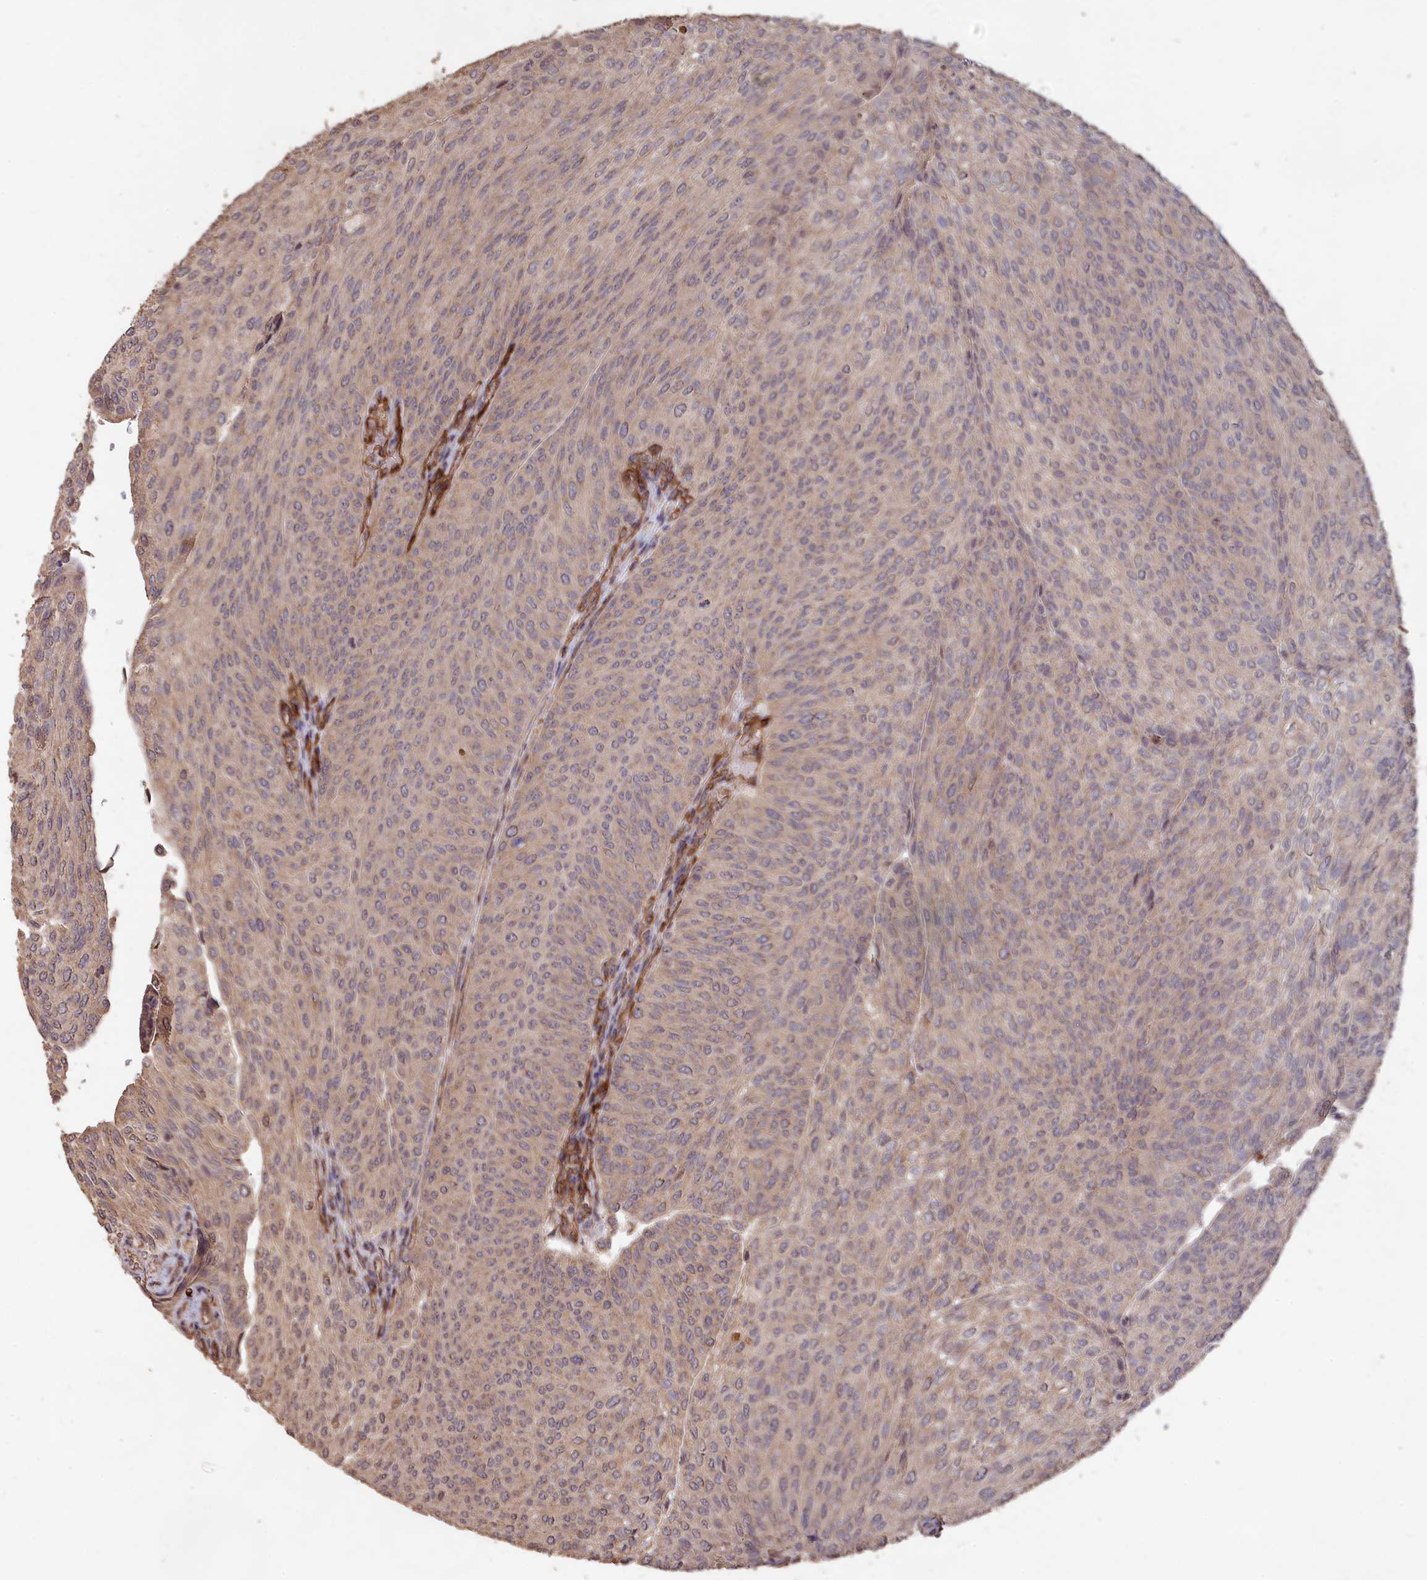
{"staining": {"intensity": "weak", "quantity": "25%-75%", "location": "cytoplasmic/membranous"}, "tissue": "urothelial cancer", "cell_type": "Tumor cells", "image_type": "cancer", "snomed": [{"axis": "morphology", "description": "Urothelial carcinoma, High grade"}, {"axis": "topography", "description": "Urinary bladder"}], "caption": "Human urothelial carcinoma (high-grade) stained with a brown dye reveals weak cytoplasmic/membranous positive expression in about 25%-75% of tumor cells.", "gene": "LAYN", "patient": {"sex": "female", "age": 79}}